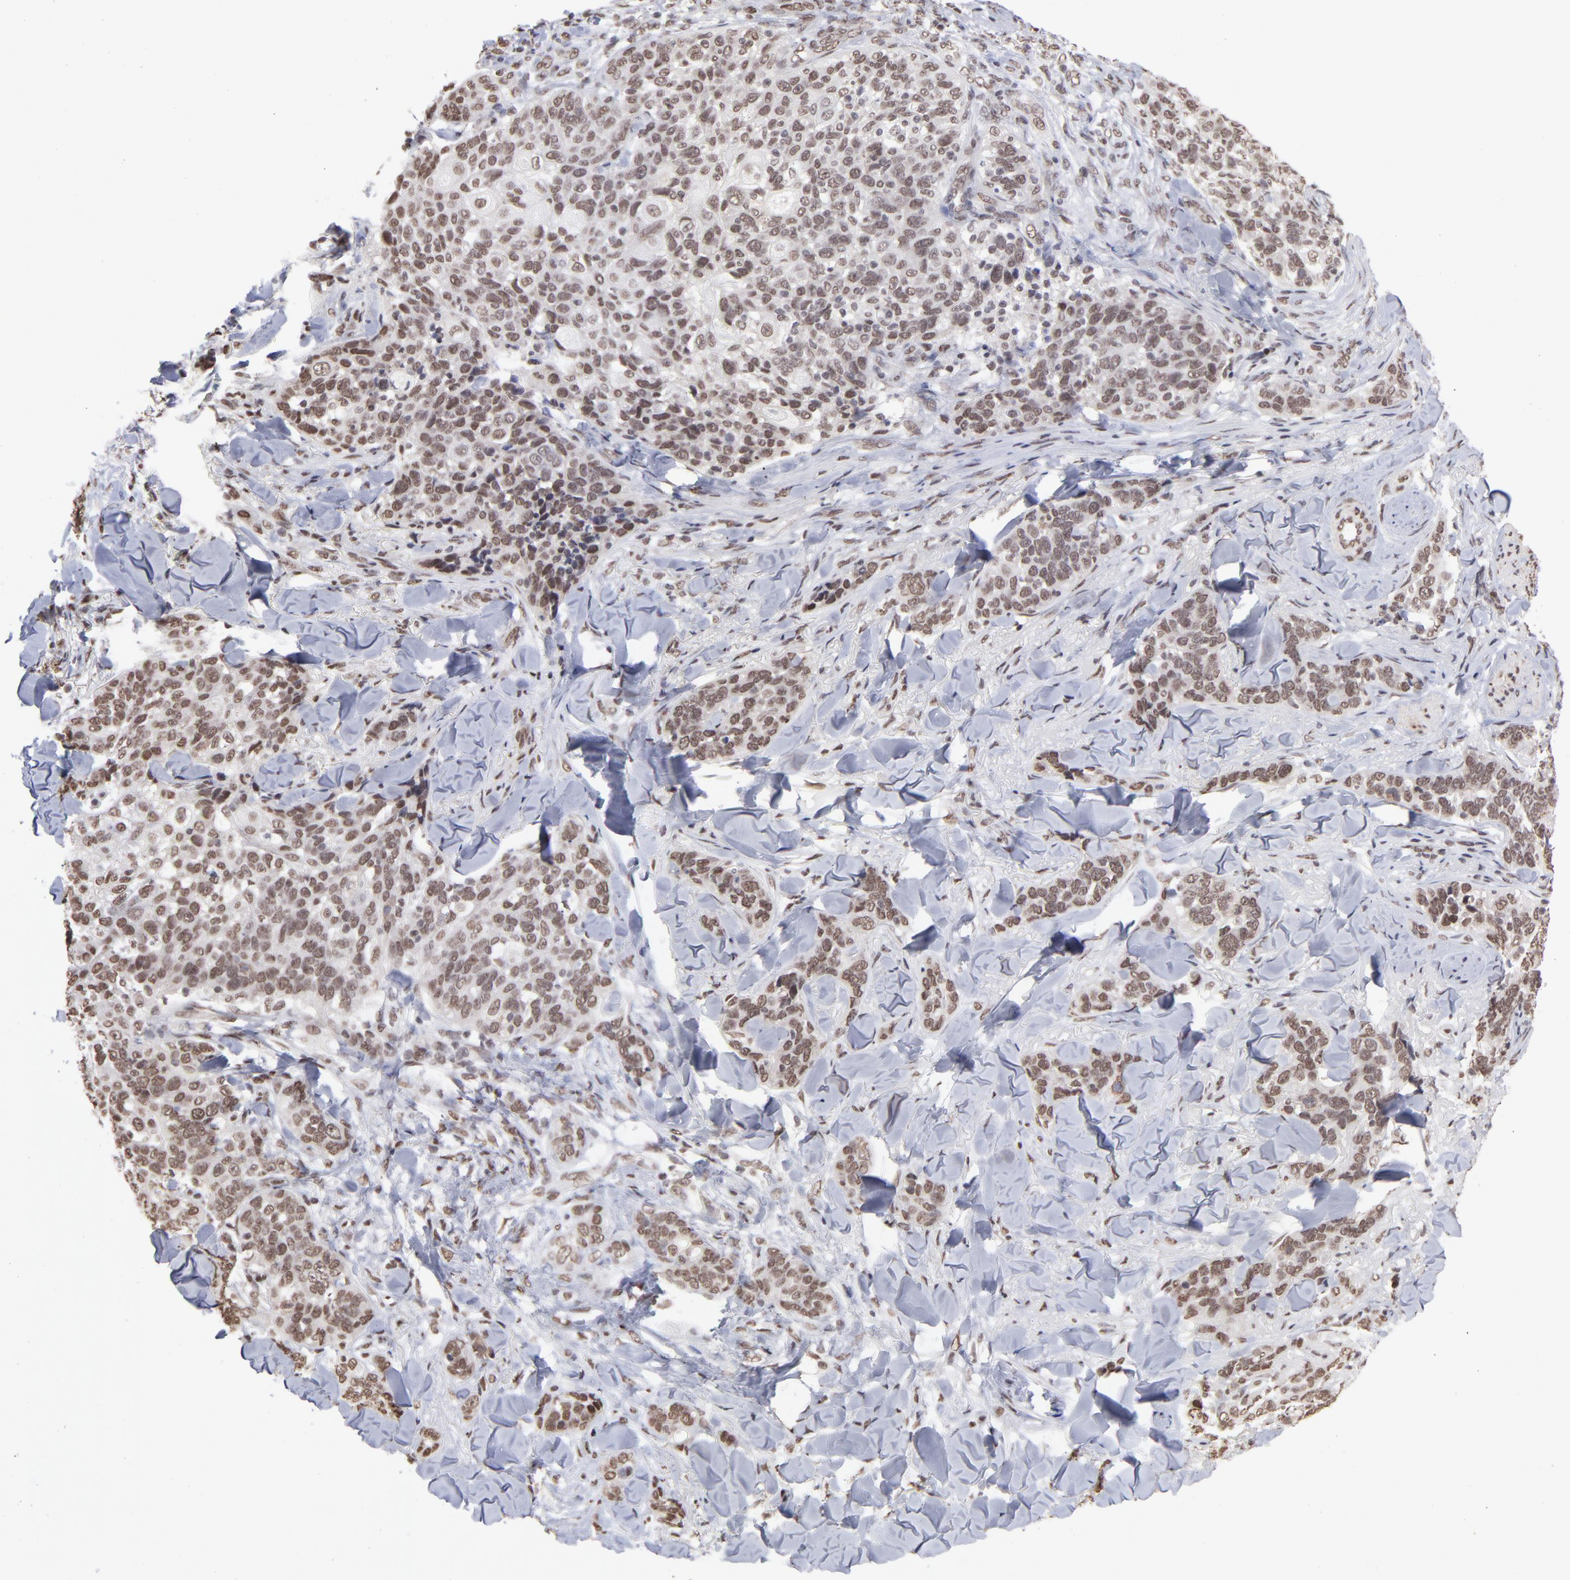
{"staining": {"intensity": "moderate", "quantity": "25%-75%", "location": "nuclear"}, "tissue": "skin cancer", "cell_type": "Tumor cells", "image_type": "cancer", "snomed": [{"axis": "morphology", "description": "Normal tissue, NOS"}, {"axis": "morphology", "description": "Squamous cell carcinoma, NOS"}, {"axis": "topography", "description": "Skin"}], "caption": "IHC histopathology image of skin squamous cell carcinoma stained for a protein (brown), which exhibits medium levels of moderate nuclear staining in approximately 25%-75% of tumor cells.", "gene": "ZNF3", "patient": {"sex": "female", "age": 83}}